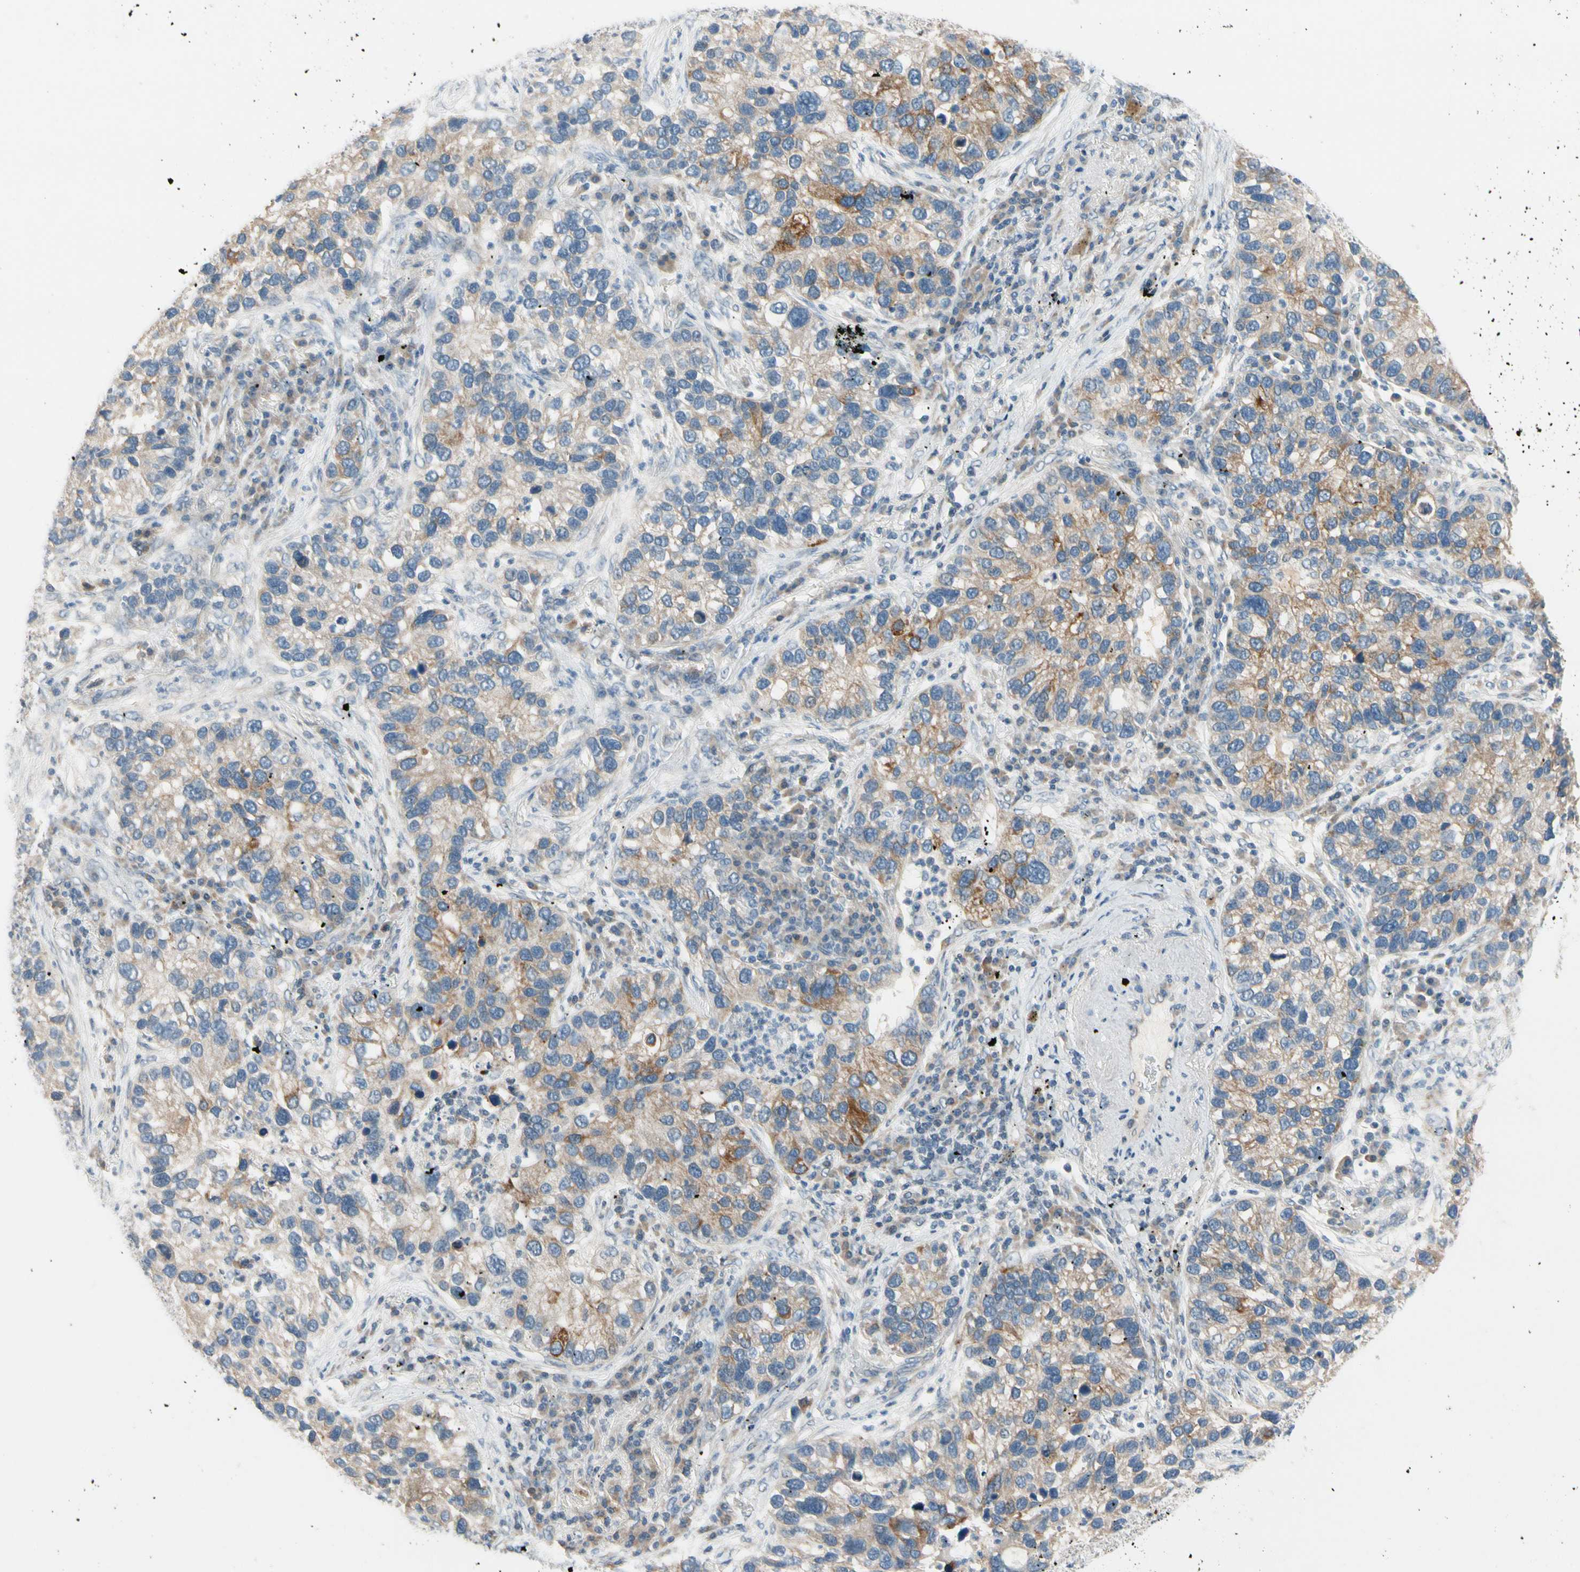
{"staining": {"intensity": "moderate", "quantity": "25%-75%", "location": "cytoplasmic/membranous"}, "tissue": "lung cancer", "cell_type": "Tumor cells", "image_type": "cancer", "snomed": [{"axis": "morphology", "description": "Normal tissue, NOS"}, {"axis": "morphology", "description": "Adenocarcinoma, NOS"}, {"axis": "topography", "description": "Bronchus"}, {"axis": "topography", "description": "Lung"}], "caption": "An image of lung adenocarcinoma stained for a protein exhibits moderate cytoplasmic/membranous brown staining in tumor cells. (DAB (3,3'-diaminobenzidine) = brown stain, brightfield microscopy at high magnification).", "gene": "PIP5K1B", "patient": {"sex": "male", "age": 54}}